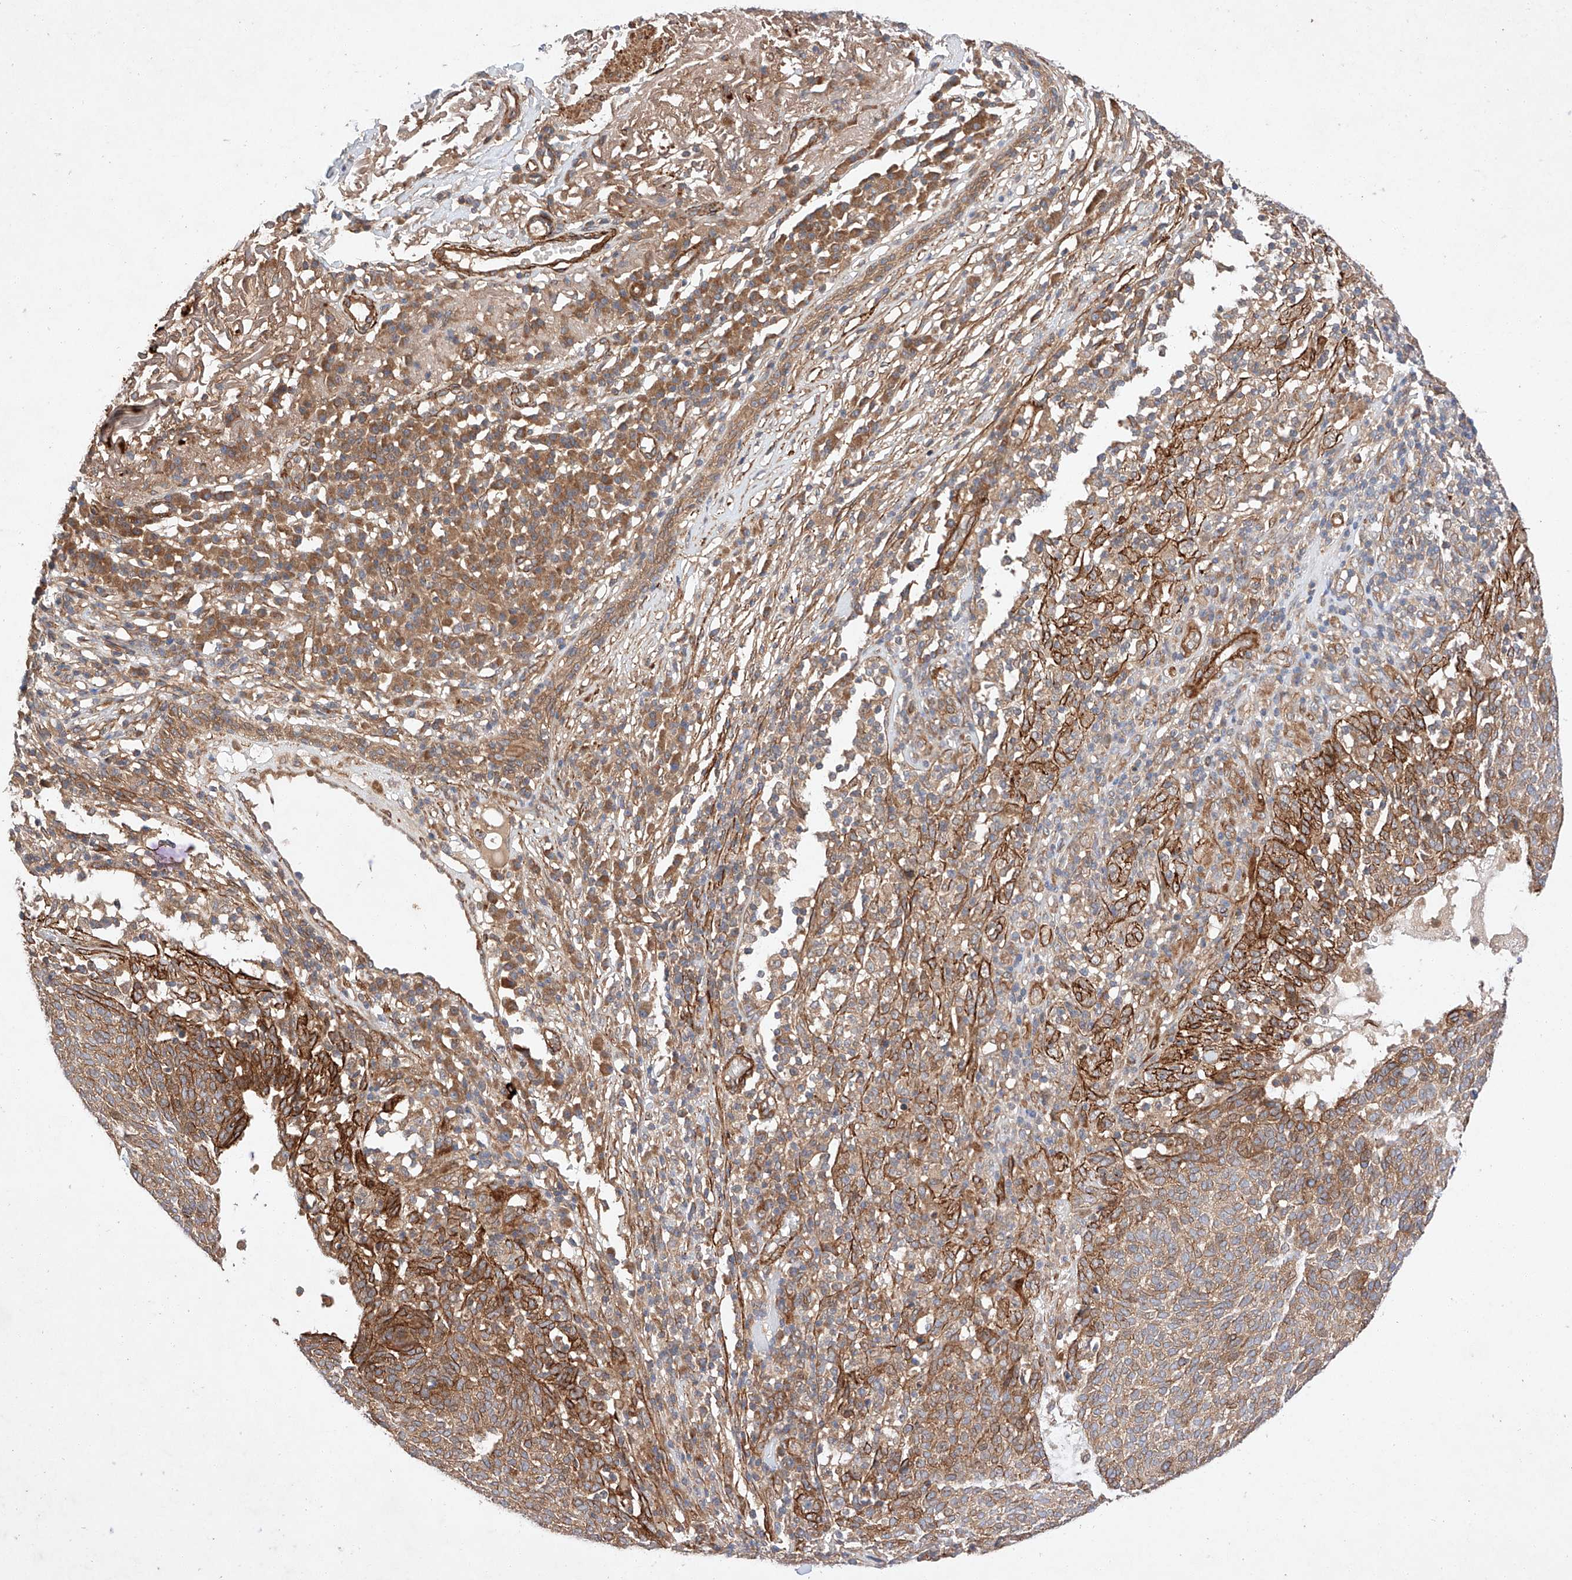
{"staining": {"intensity": "moderate", "quantity": ">75%", "location": "cytoplasmic/membranous"}, "tissue": "skin cancer", "cell_type": "Tumor cells", "image_type": "cancer", "snomed": [{"axis": "morphology", "description": "Squamous cell carcinoma, NOS"}, {"axis": "topography", "description": "Skin"}], "caption": "Squamous cell carcinoma (skin) stained for a protein demonstrates moderate cytoplasmic/membranous positivity in tumor cells. (DAB IHC with brightfield microscopy, high magnification).", "gene": "RAB23", "patient": {"sex": "female", "age": 90}}